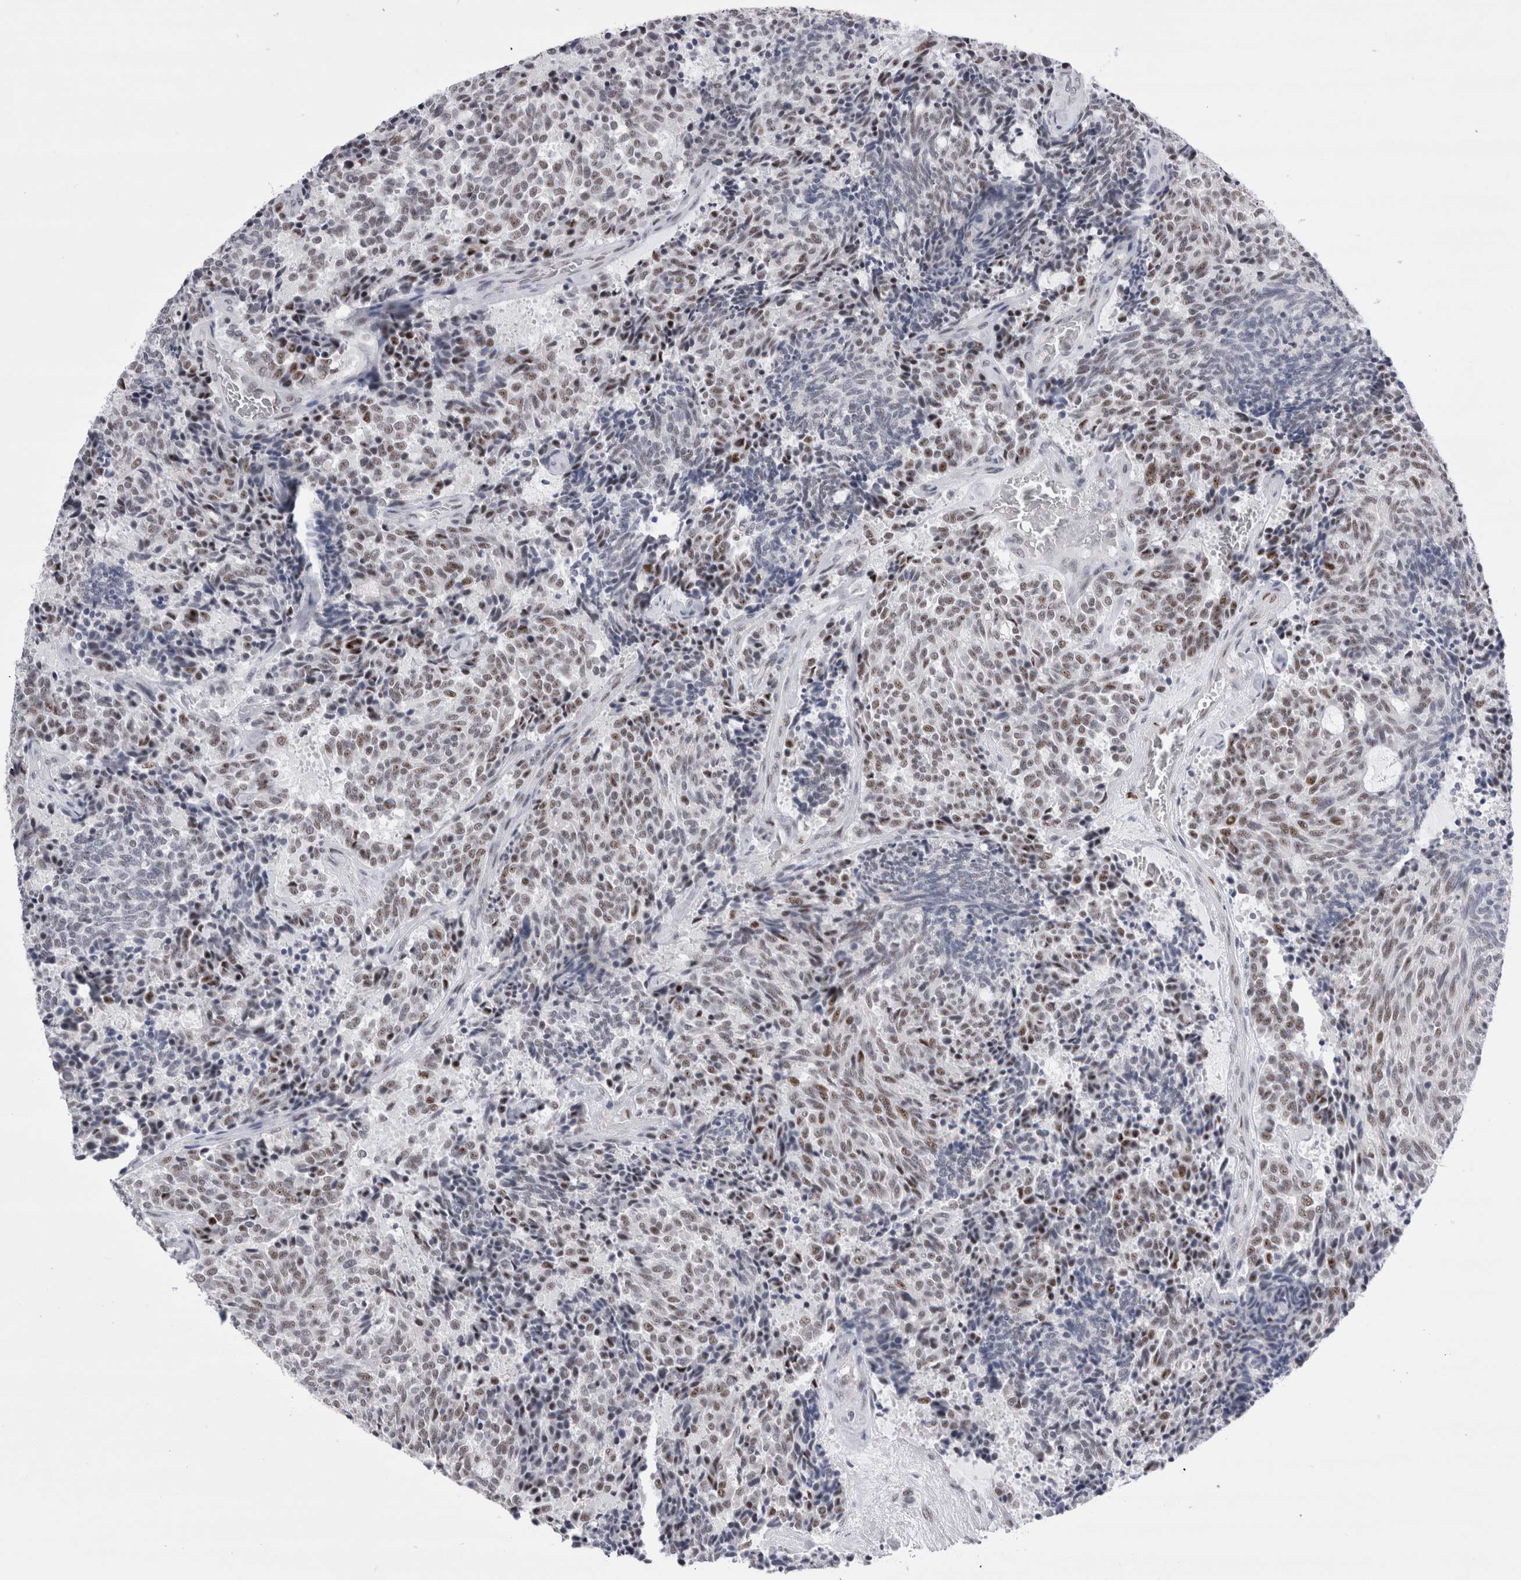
{"staining": {"intensity": "moderate", "quantity": ">75%", "location": "nuclear"}, "tissue": "carcinoid", "cell_type": "Tumor cells", "image_type": "cancer", "snomed": [{"axis": "morphology", "description": "Carcinoid, malignant, NOS"}, {"axis": "topography", "description": "Pancreas"}], "caption": "Protein analysis of carcinoid tissue exhibits moderate nuclear expression in approximately >75% of tumor cells.", "gene": "RBM6", "patient": {"sex": "female", "age": 54}}